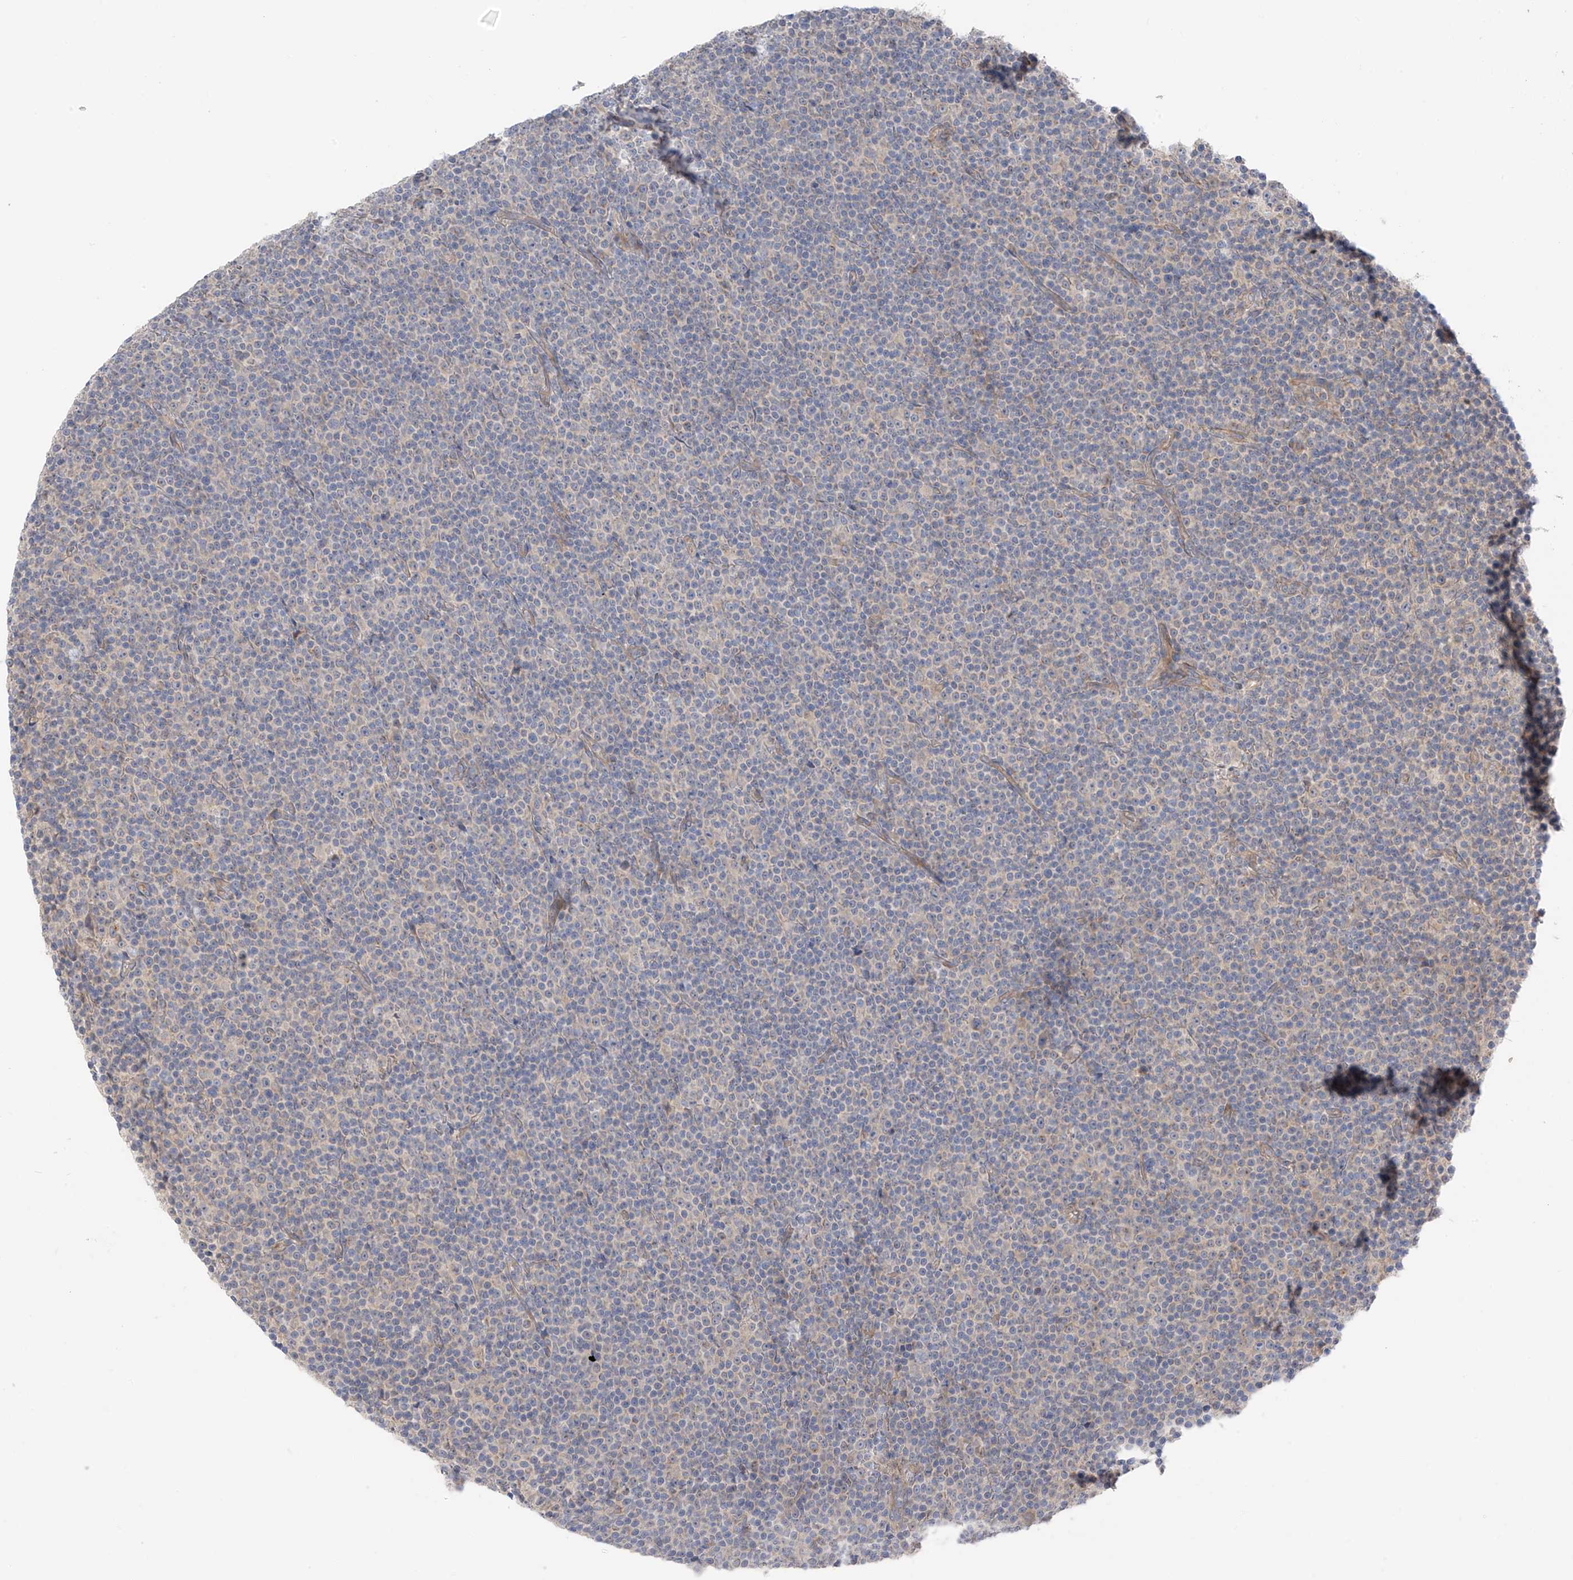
{"staining": {"intensity": "negative", "quantity": "none", "location": "none"}, "tissue": "lymphoma", "cell_type": "Tumor cells", "image_type": "cancer", "snomed": [{"axis": "morphology", "description": "Malignant lymphoma, non-Hodgkin's type, Low grade"}, {"axis": "topography", "description": "Lymph node"}], "caption": "This is an immunohistochemistry (IHC) histopathology image of human malignant lymphoma, non-Hodgkin's type (low-grade). There is no positivity in tumor cells.", "gene": "NALCN", "patient": {"sex": "female", "age": 67}}